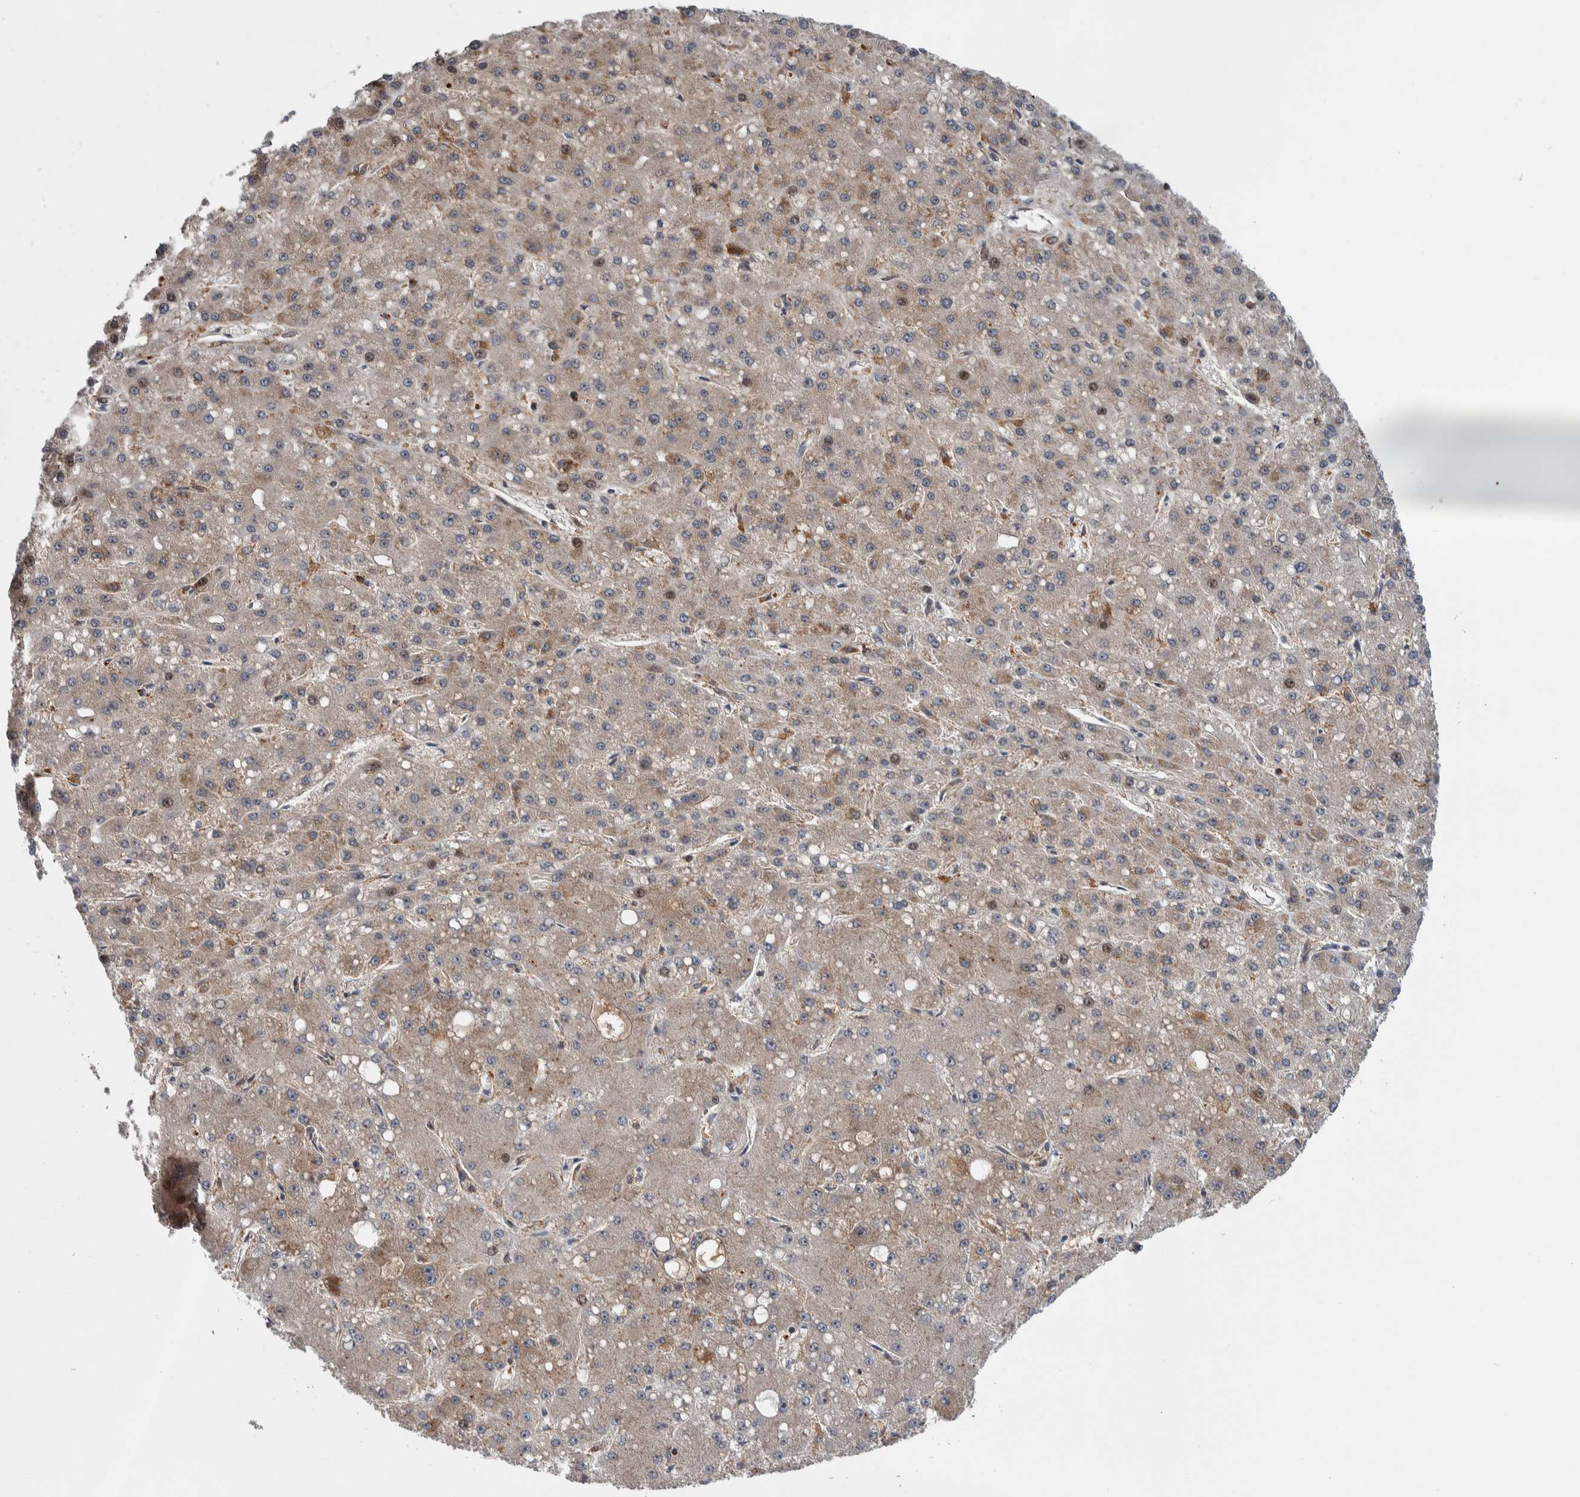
{"staining": {"intensity": "weak", "quantity": "<25%", "location": "cytoplasmic/membranous,nuclear"}, "tissue": "liver cancer", "cell_type": "Tumor cells", "image_type": "cancer", "snomed": [{"axis": "morphology", "description": "Carcinoma, Hepatocellular, NOS"}, {"axis": "topography", "description": "Liver"}], "caption": "Immunohistochemistry (IHC) photomicrograph of human liver cancer stained for a protein (brown), which demonstrates no expression in tumor cells.", "gene": "PRRG4", "patient": {"sex": "male", "age": 67}}